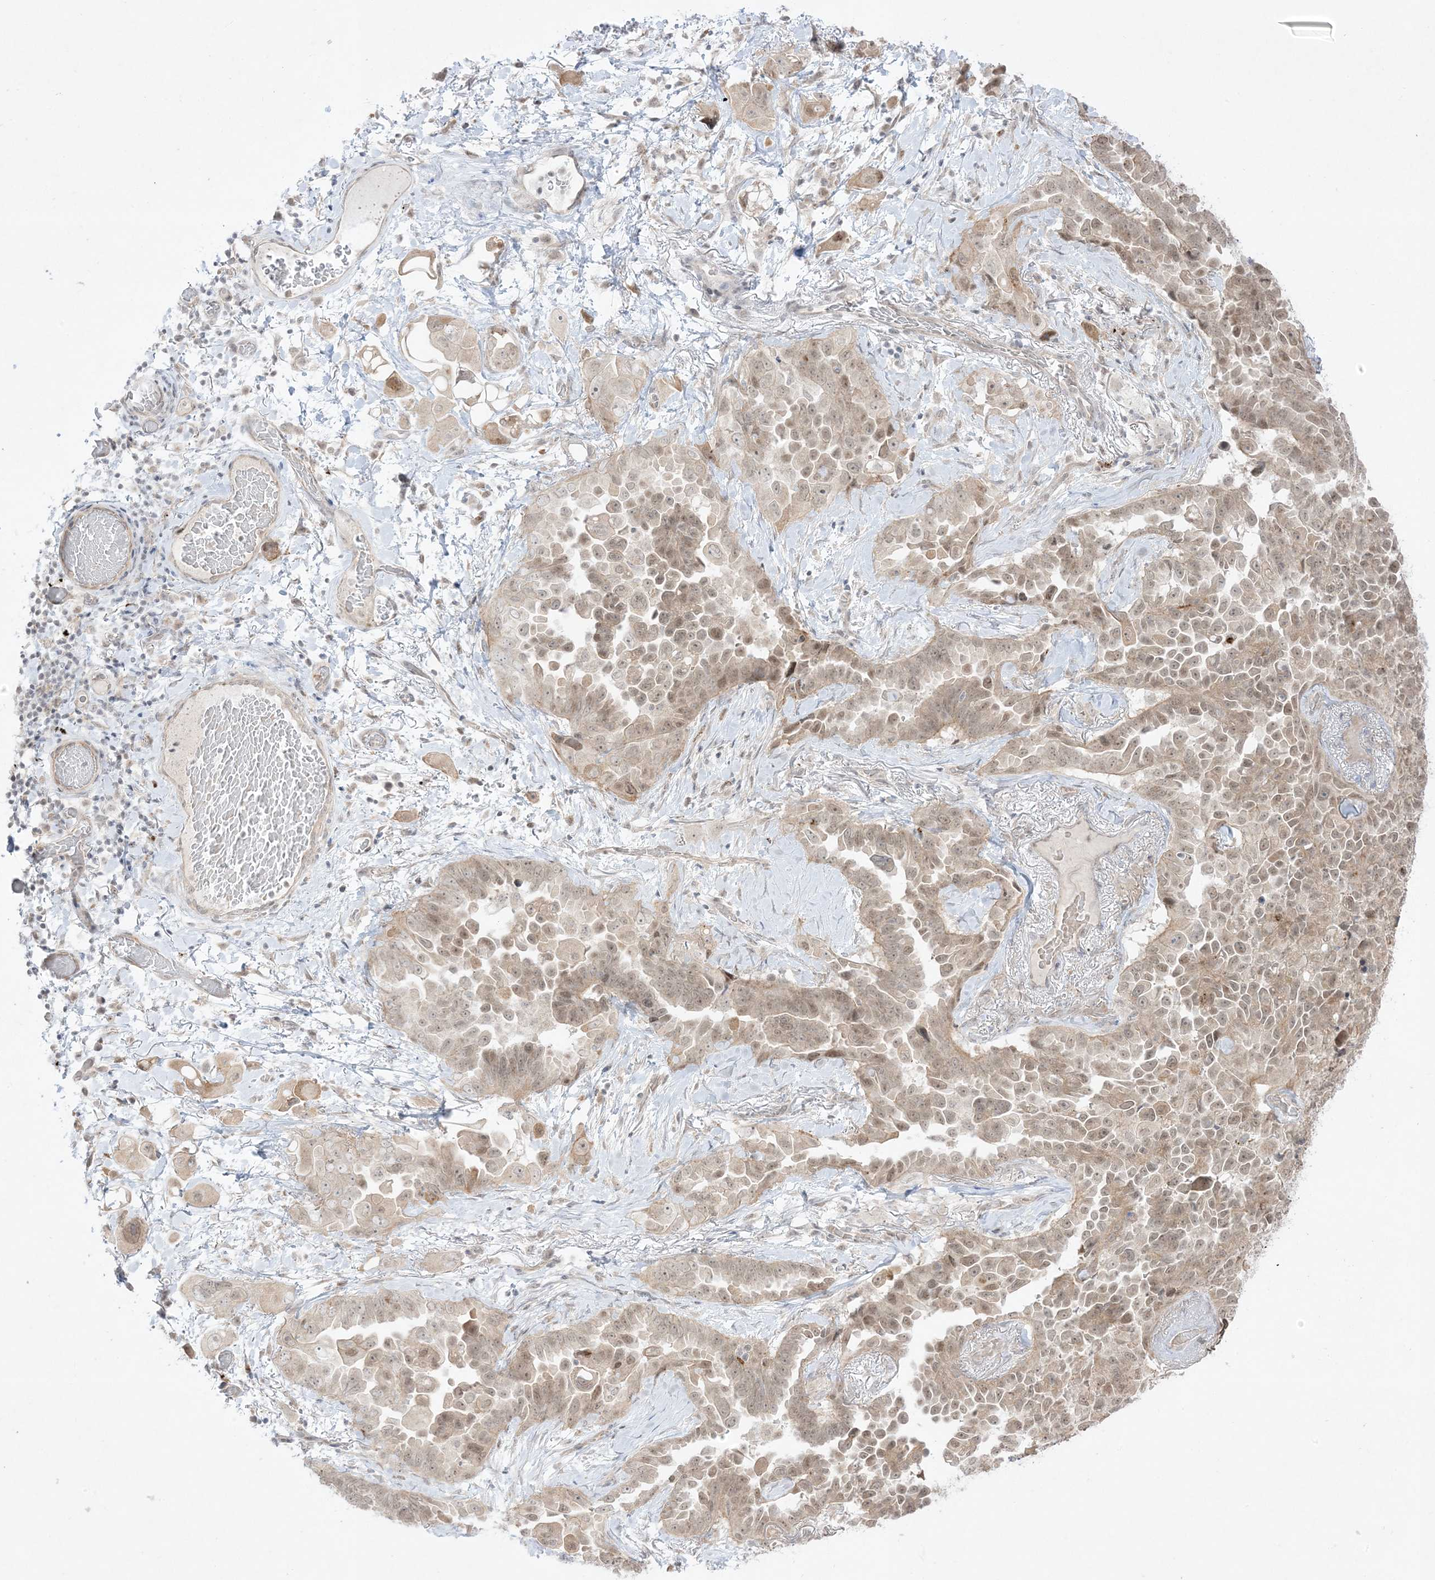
{"staining": {"intensity": "moderate", "quantity": ">75%", "location": "cytoplasmic/membranous,nuclear"}, "tissue": "lung cancer", "cell_type": "Tumor cells", "image_type": "cancer", "snomed": [{"axis": "morphology", "description": "Adenocarcinoma, NOS"}, {"axis": "topography", "description": "Lung"}], "caption": "Immunohistochemistry (IHC) image of human lung adenocarcinoma stained for a protein (brown), which exhibits medium levels of moderate cytoplasmic/membranous and nuclear staining in about >75% of tumor cells.", "gene": "PTK6", "patient": {"sex": "female", "age": 67}}